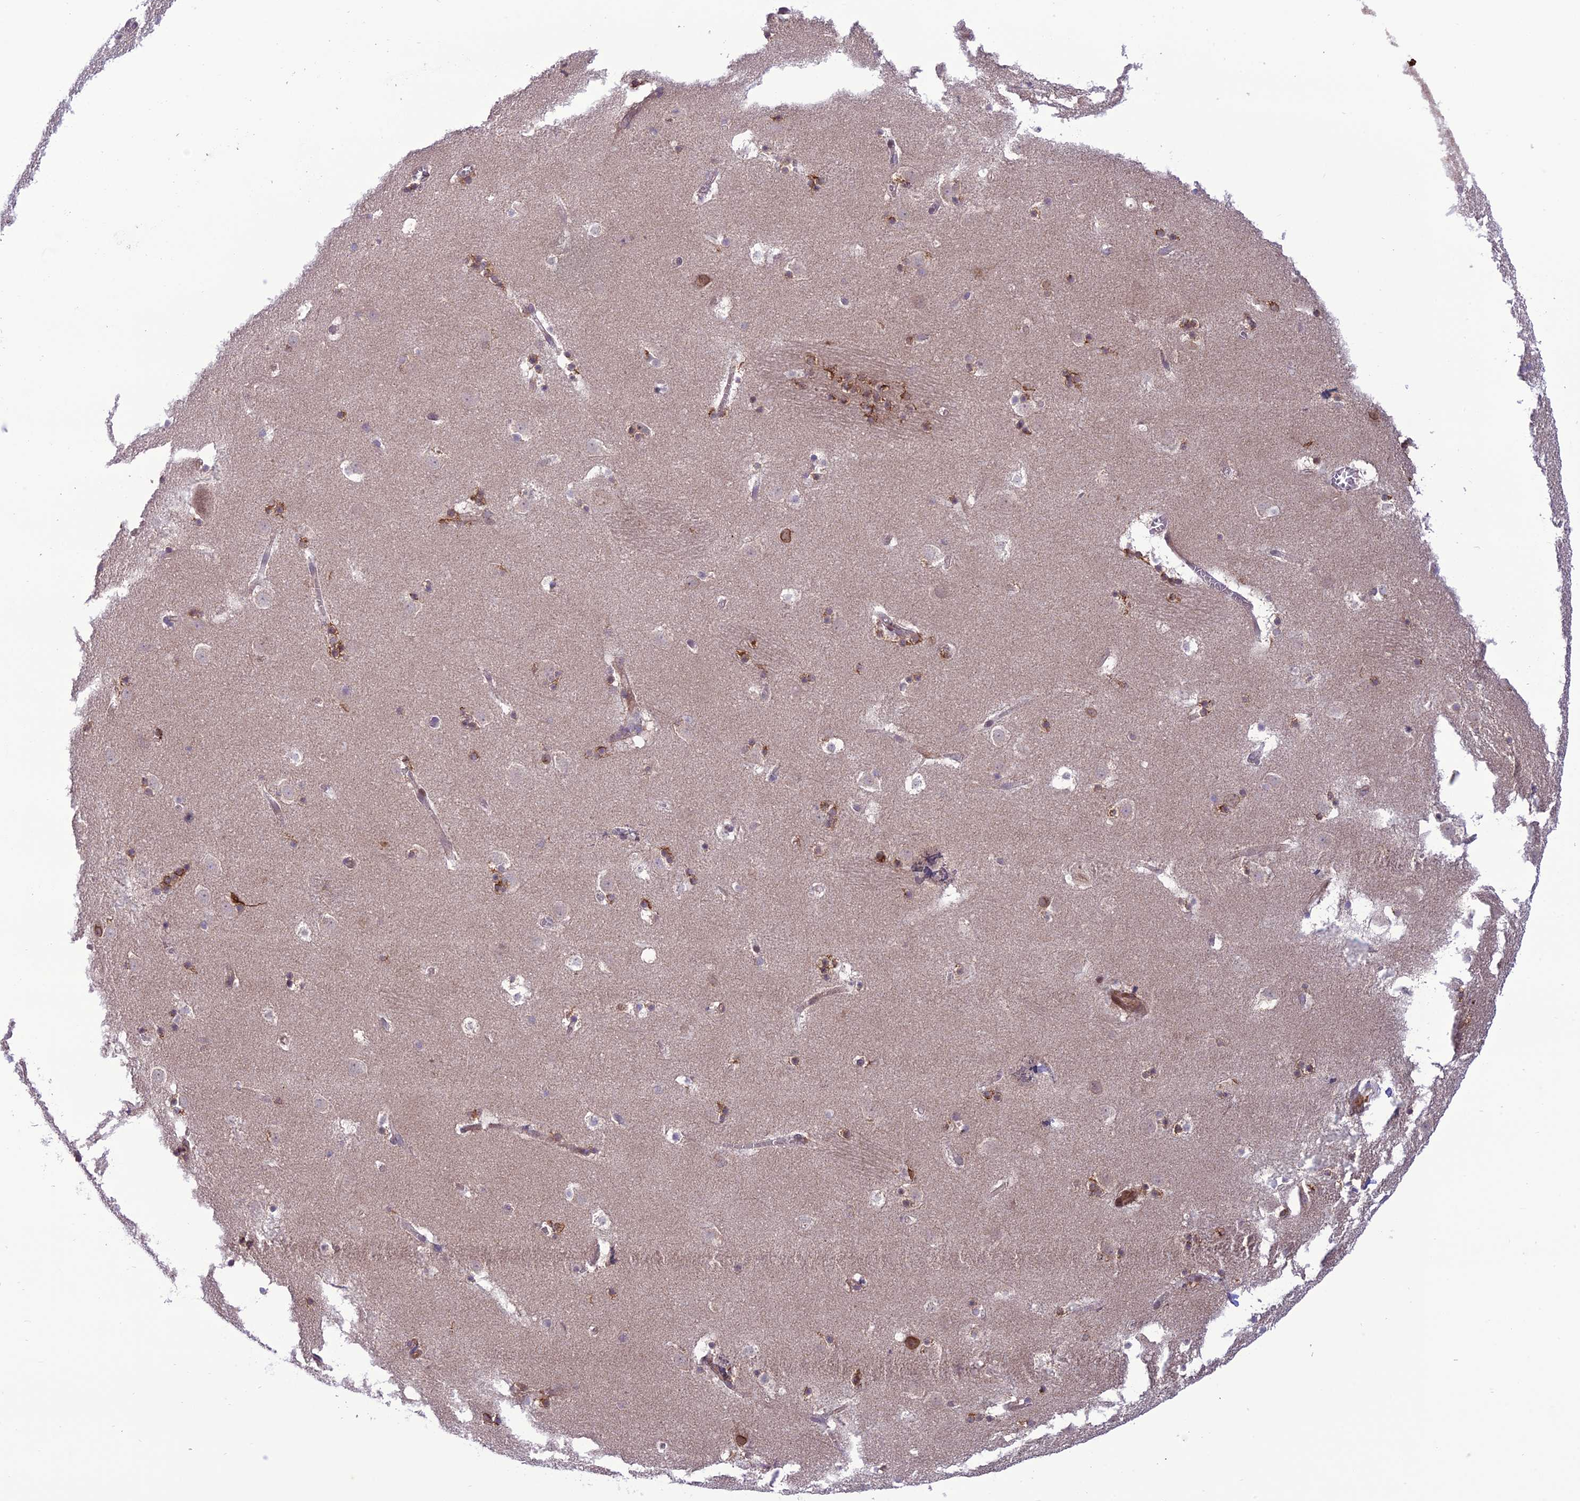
{"staining": {"intensity": "moderate", "quantity": "<25%", "location": "cytoplasmic/membranous"}, "tissue": "caudate", "cell_type": "Glial cells", "image_type": "normal", "snomed": [{"axis": "morphology", "description": "Normal tissue, NOS"}, {"axis": "topography", "description": "Lateral ventricle wall"}], "caption": "Brown immunohistochemical staining in normal human caudate shows moderate cytoplasmic/membranous positivity in approximately <25% of glial cells.", "gene": "JMY", "patient": {"sex": "male", "age": 45}}